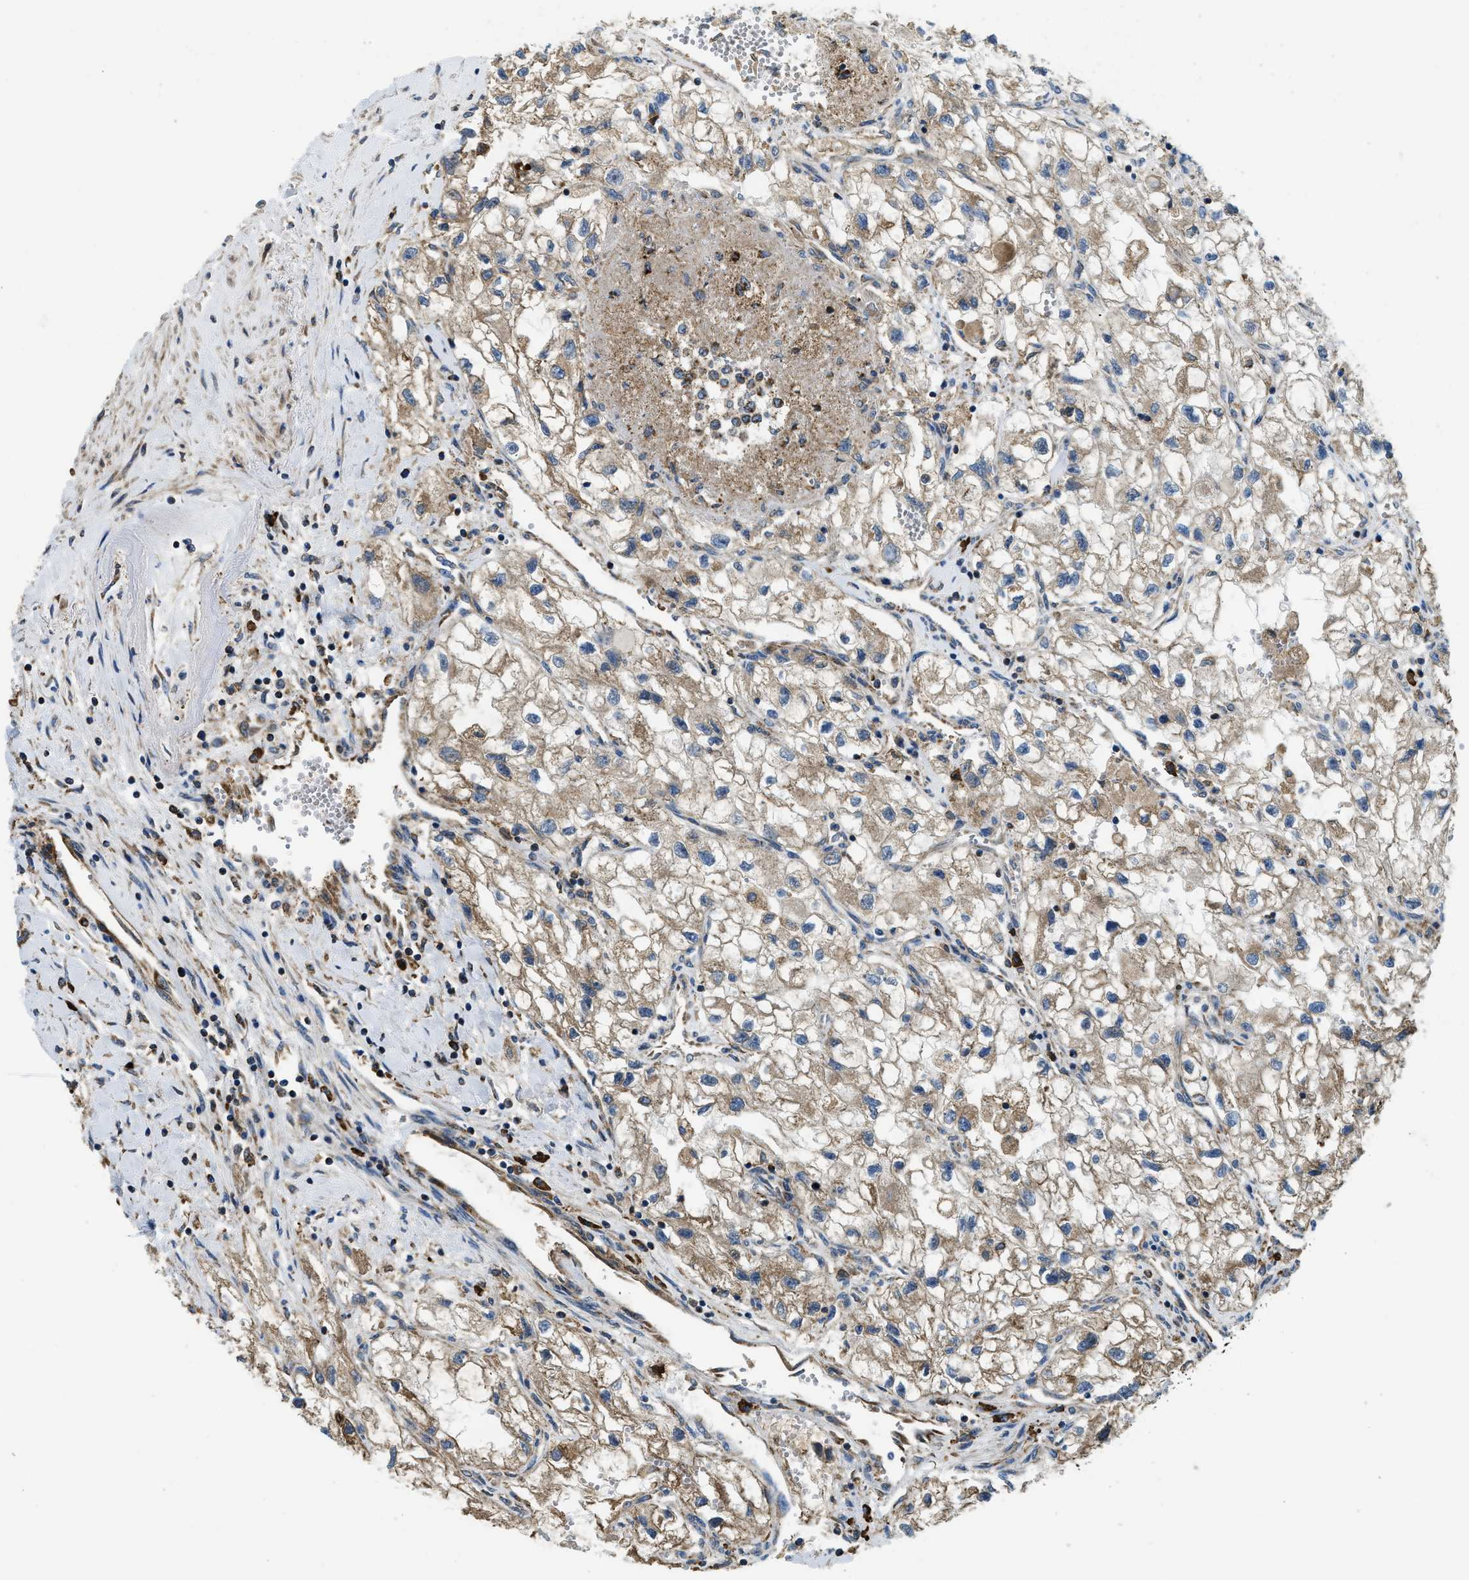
{"staining": {"intensity": "weak", "quantity": ">75%", "location": "cytoplasmic/membranous"}, "tissue": "renal cancer", "cell_type": "Tumor cells", "image_type": "cancer", "snomed": [{"axis": "morphology", "description": "Adenocarcinoma, NOS"}, {"axis": "topography", "description": "Kidney"}], "caption": "There is low levels of weak cytoplasmic/membranous staining in tumor cells of renal adenocarcinoma, as demonstrated by immunohistochemical staining (brown color).", "gene": "CSPG4", "patient": {"sex": "female", "age": 70}}